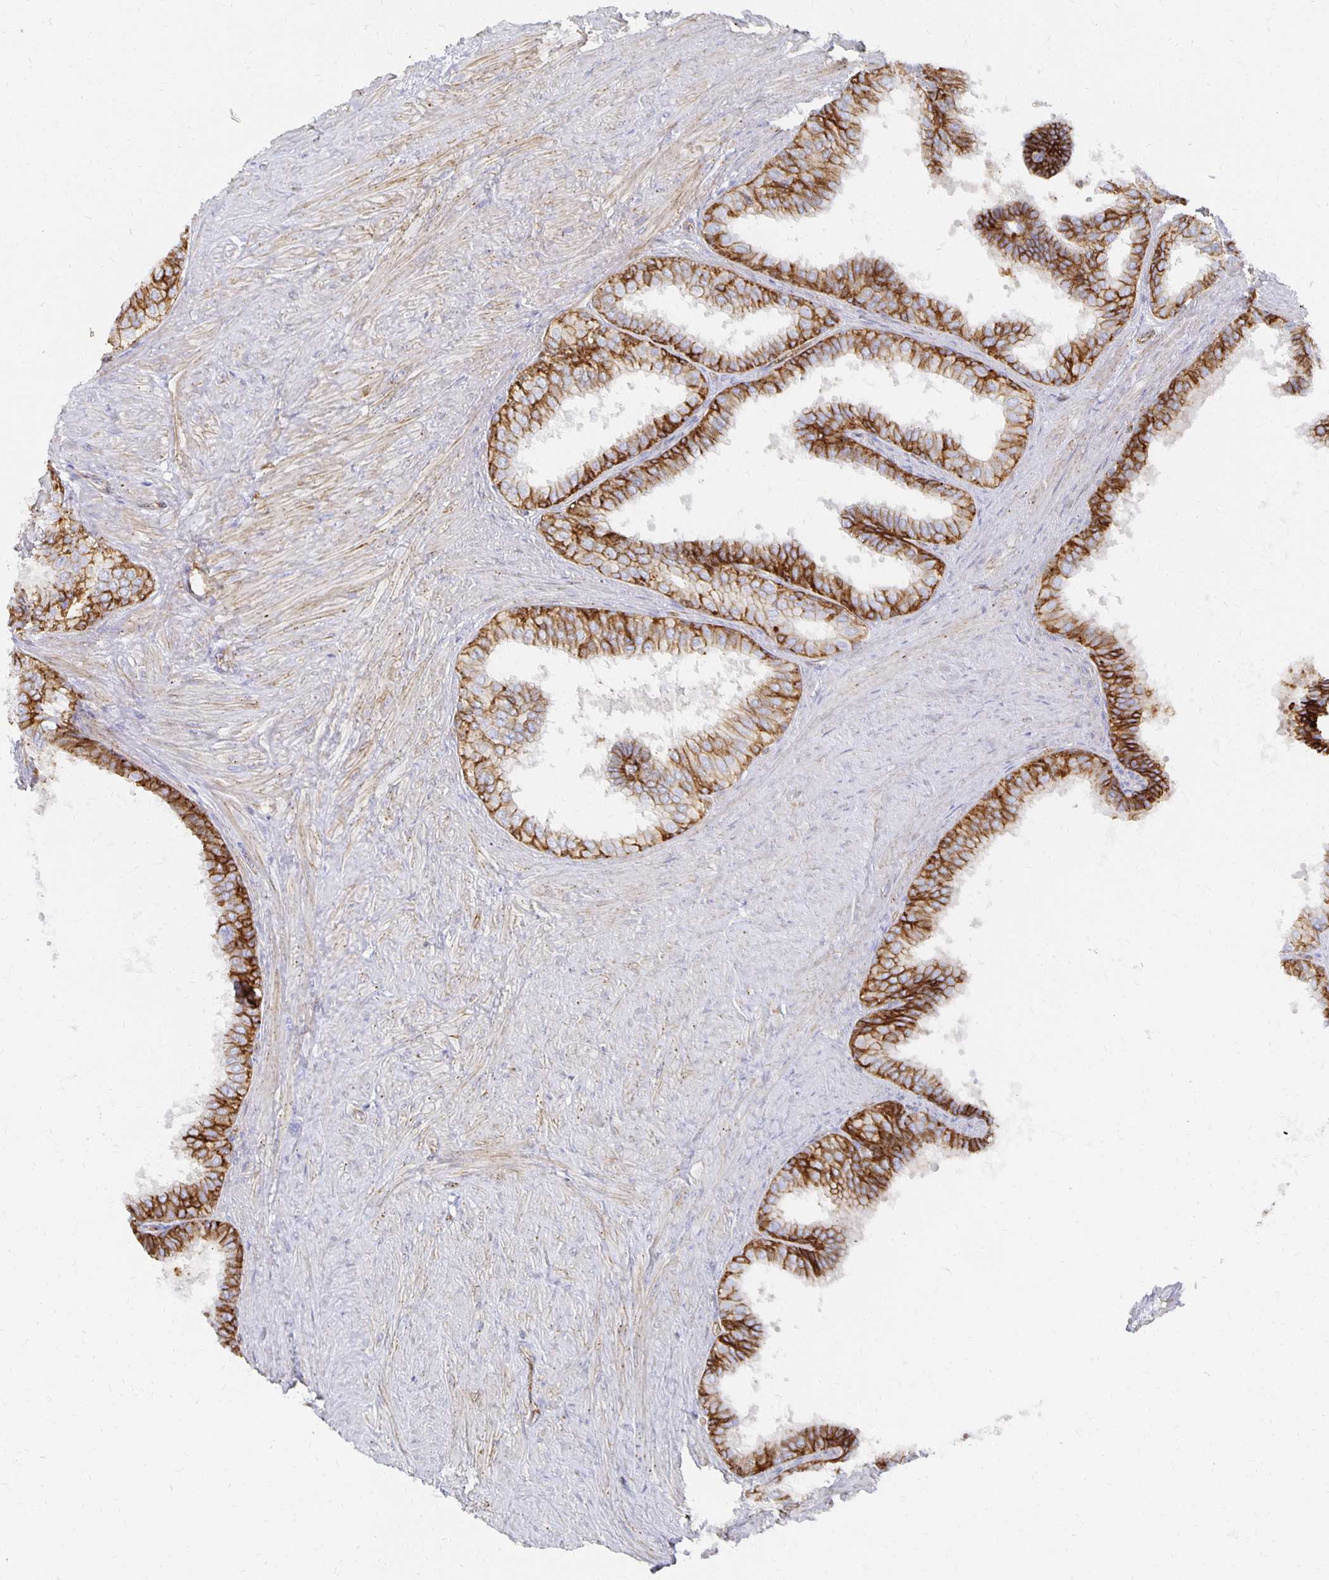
{"staining": {"intensity": "strong", "quantity": ">75%", "location": "cytoplasmic/membranous"}, "tissue": "prostate", "cell_type": "Glandular cells", "image_type": "normal", "snomed": [{"axis": "morphology", "description": "Normal tissue, NOS"}, {"axis": "topography", "description": "Prostate"}, {"axis": "topography", "description": "Peripheral nerve tissue"}], "caption": "Brown immunohistochemical staining in normal human prostate reveals strong cytoplasmic/membranous expression in approximately >75% of glandular cells.", "gene": "TAAR1", "patient": {"sex": "male", "age": 55}}